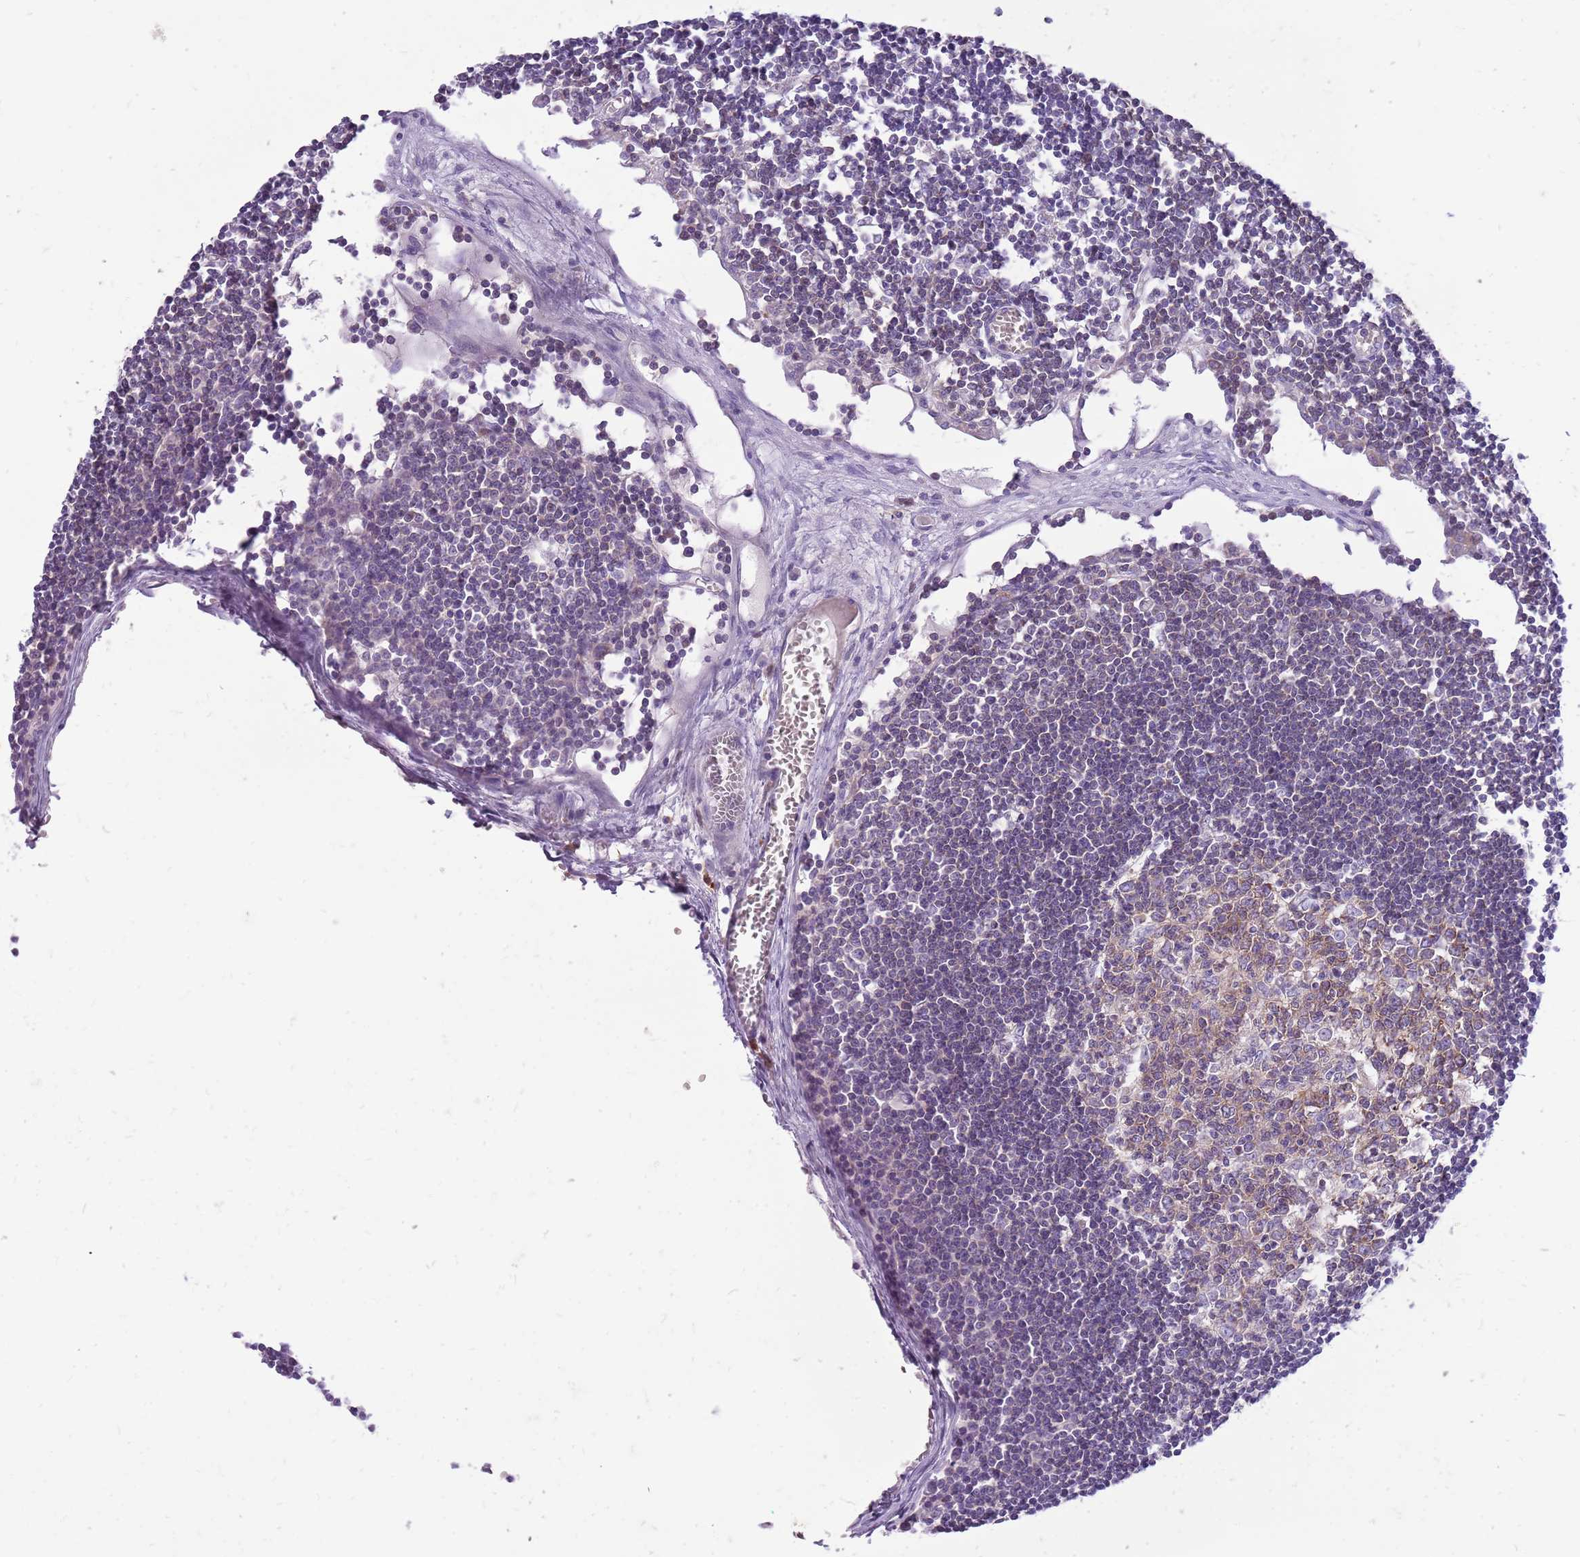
{"staining": {"intensity": "moderate", "quantity": "25%-75%", "location": "cytoplasmic/membranous"}, "tissue": "lymph node", "cell_type": "Germinal center cells", "image_type": "normal", "snomed": [{"axis": "morphology", "description": "Normal tissue, NOS"}, {"axis": "topography", "description": "Lymph node"}], "caption": "The photomicrograph displays staining of normal lymph node, revealing moderate cytoplasmic/membranous protein positivity (brown color) within germinal center cells. (brown staining indicates protein expression, while blue staining denotes nuclei).", "gene": "WDR90", "patient": {"sex": "female", "age": 11}}